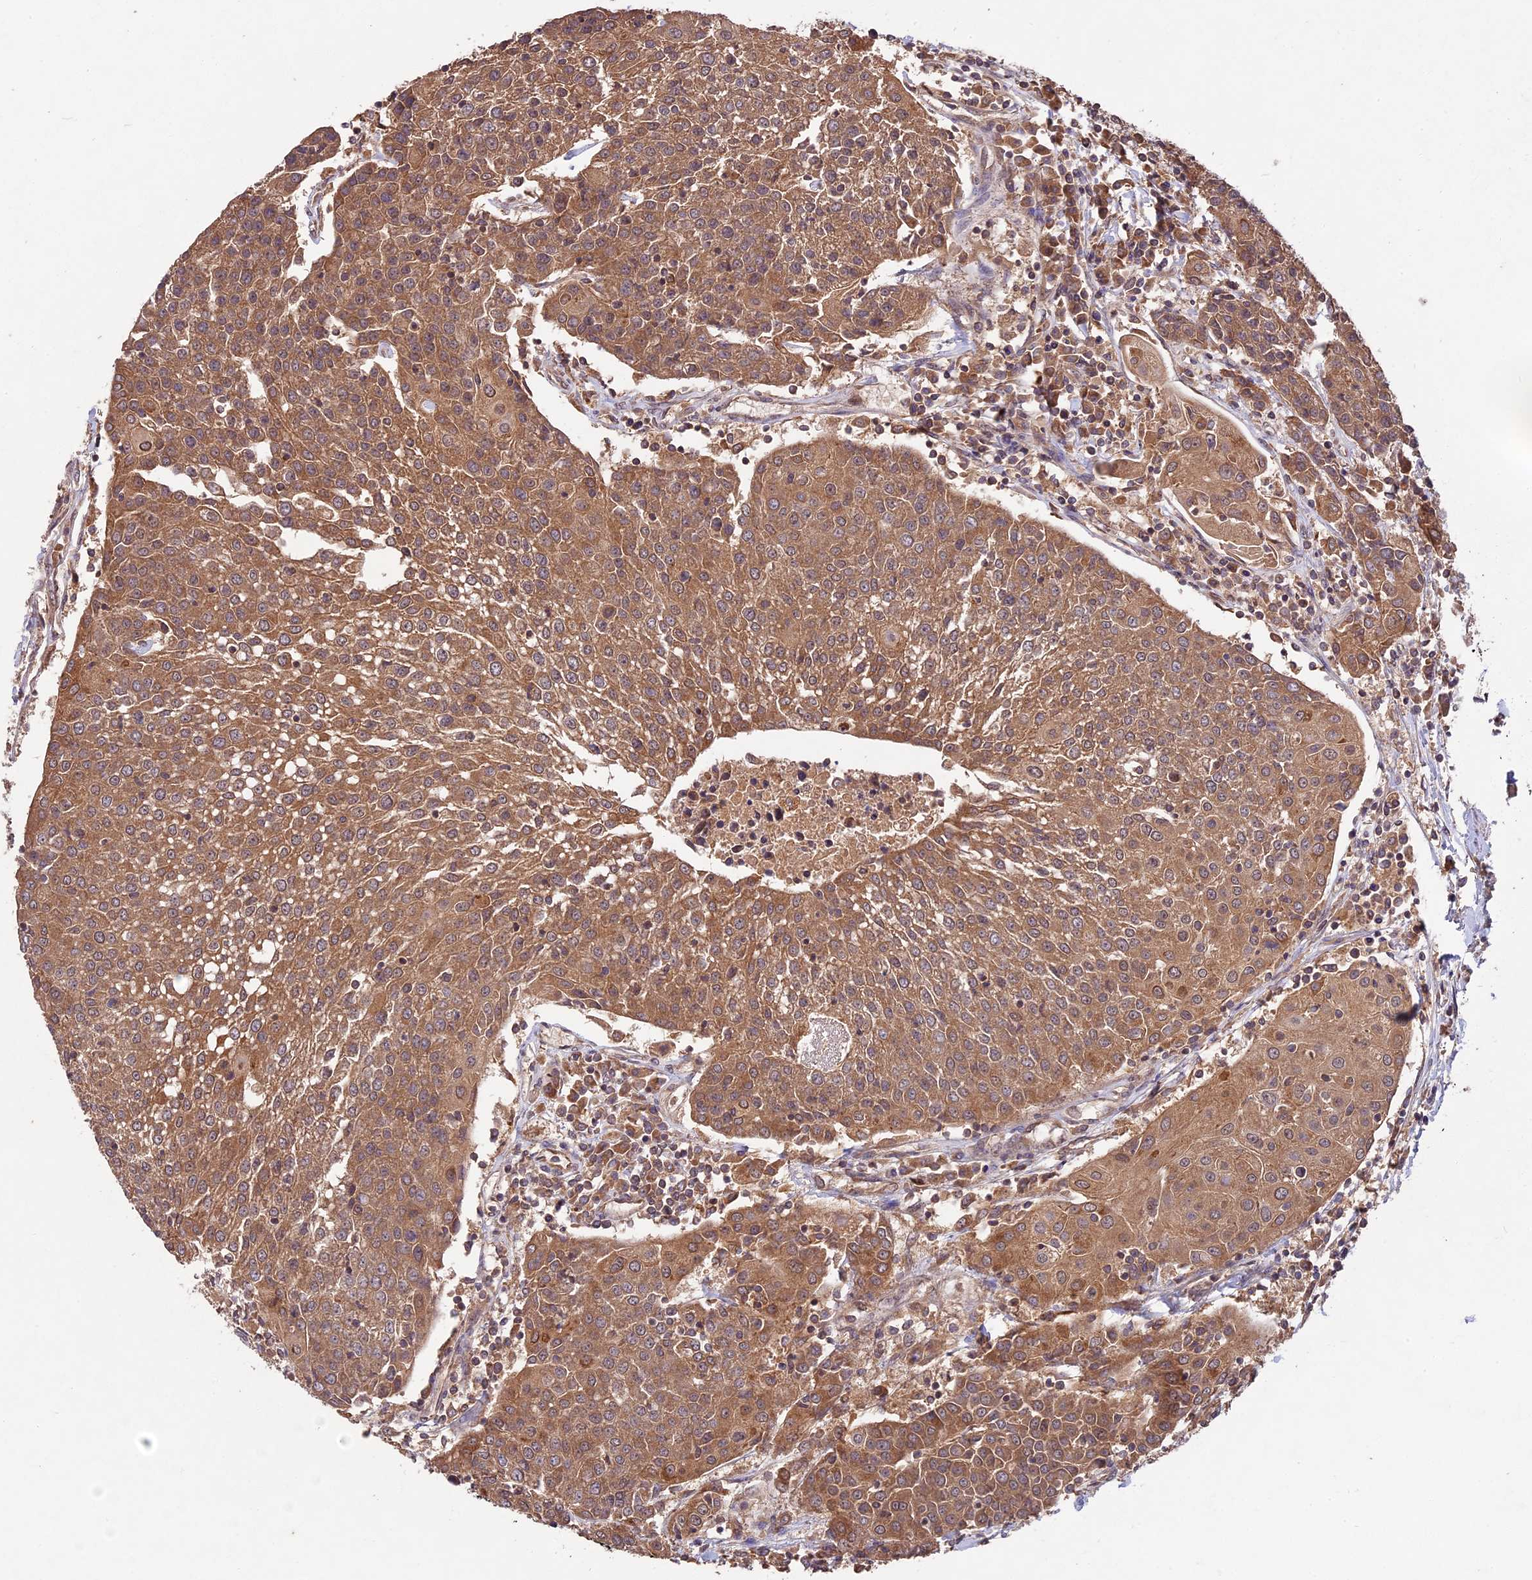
{"staining": {"intensity": "moderate", "quantity": ">75%", "location": "cytoplasmic/membranous"}, "tissue": "urothelial cancer", "cell_type": "Tumor cells", "image_type": "cancer", "snomed": [{"axis": "morphology", "description": "Urothelial carcinoma, High grade"}, {"axis": "topography", "description": "Urinary bladder"}], "caption": "Immunohistochemistry (IHC) of urothelial cancer exhibits medium levels of moderate cytoplasmic/membranous staining in approximately >75% of tumor cells. Using DAB (3,3'-diaminobenzidine) (brown) and hematoxylin (blue) stains, captured at high magnification using brightfield microscopy.", "gene": "CHAC1", "patient": {"sex": "female", "age": 85}}